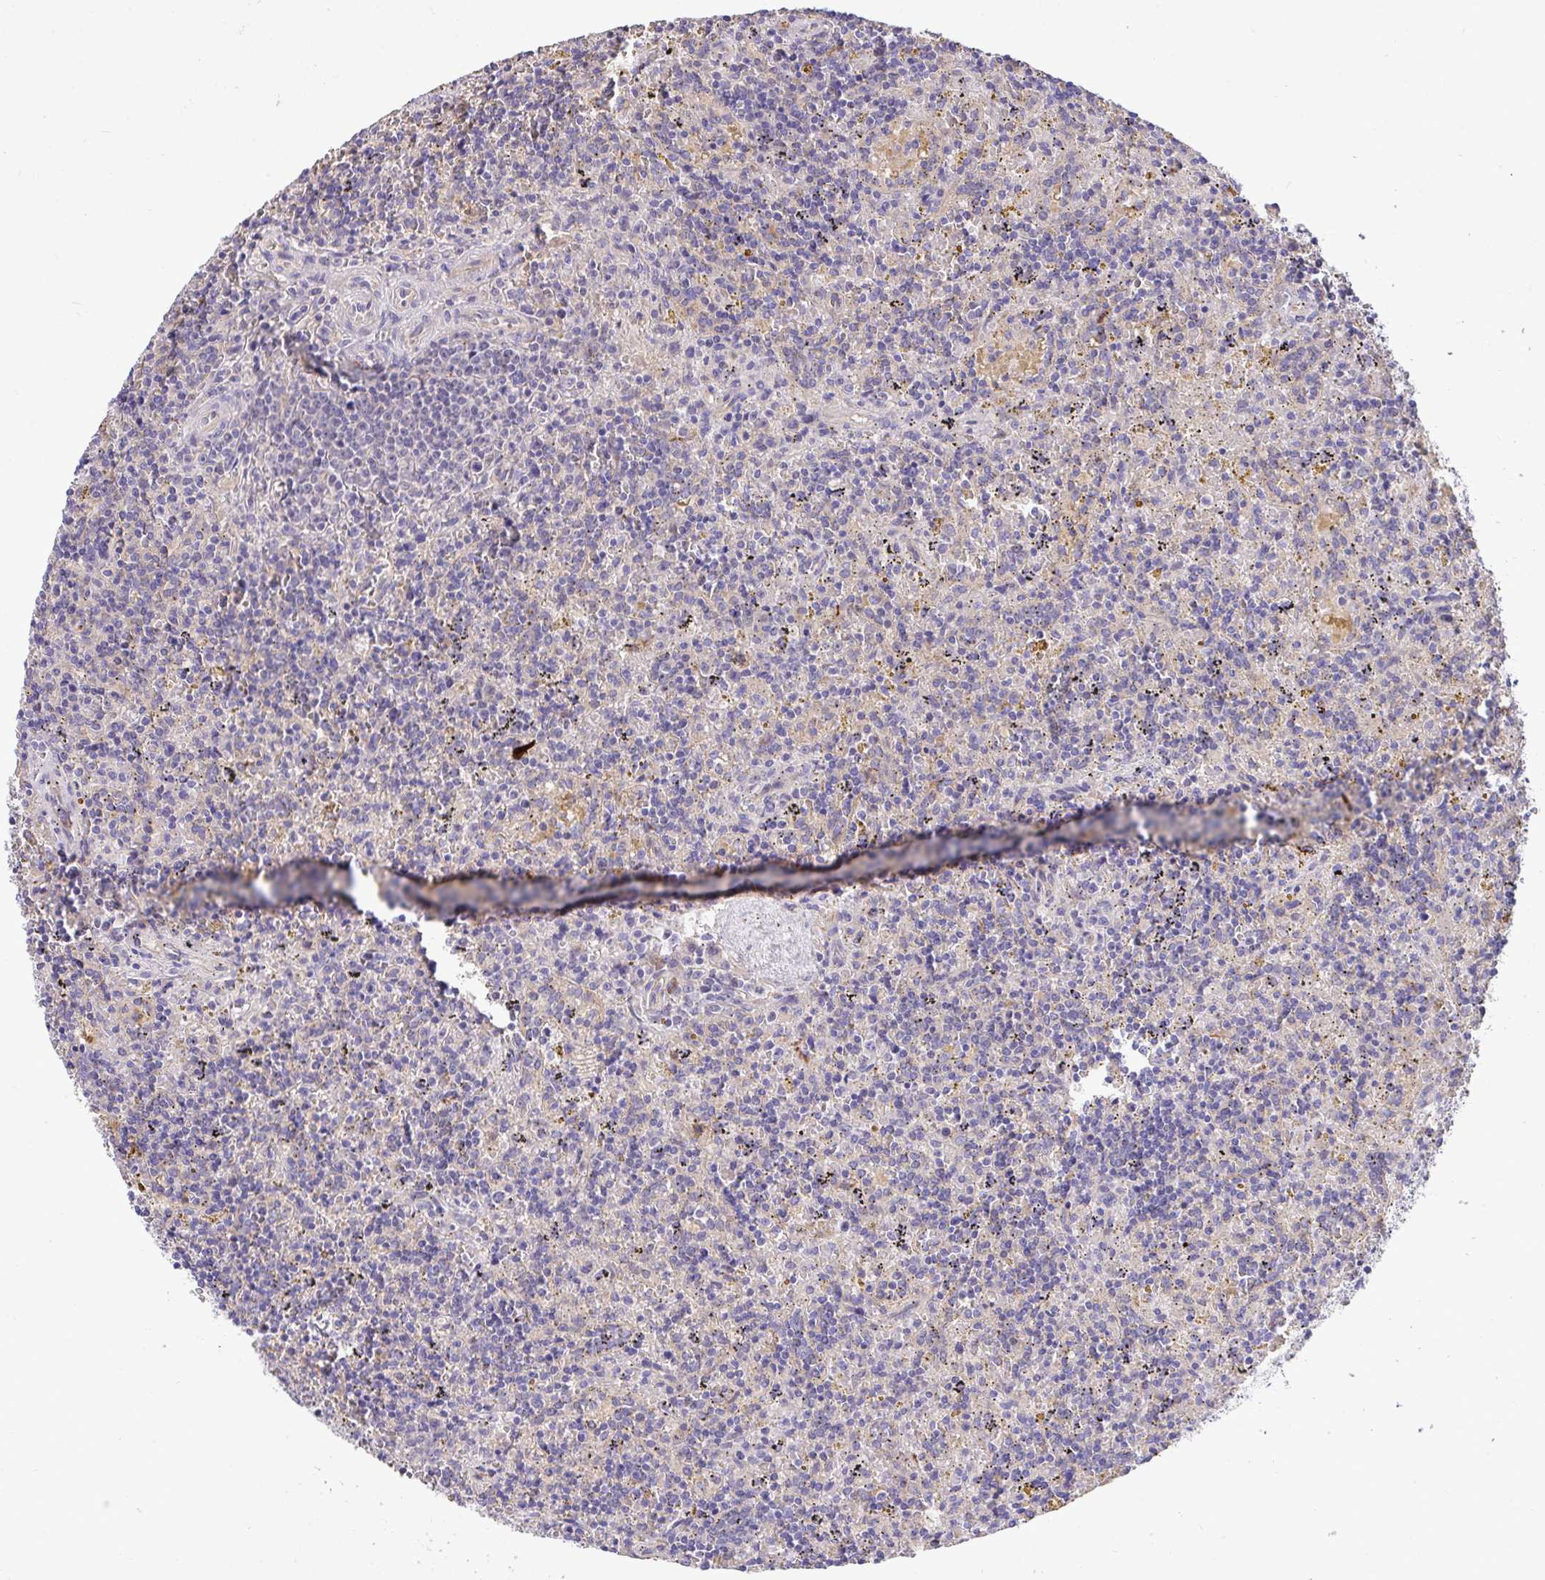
{"staining": {"intensity": "negative", "quantity": "none", "location": "none"}, "tissue": "lymphoma", "cell_type": "Tumor cells", "image_type": "cancer", "snomed": [{"axis": "morphology", "description": "Malignant lymphoma, non-Hodgkin's type, Low grade"}, {"axis": "topography", "description": "Spleen"}], "caption": "DAB immunohistochemical staining of human lymphoma exhibits no significant staining in tumor cells. (Immunohistochemistry (ihc), brightfield microscopy, high magnification).", "gene": "ZNF581", "patient": {"sex": "male", "age": 67}}